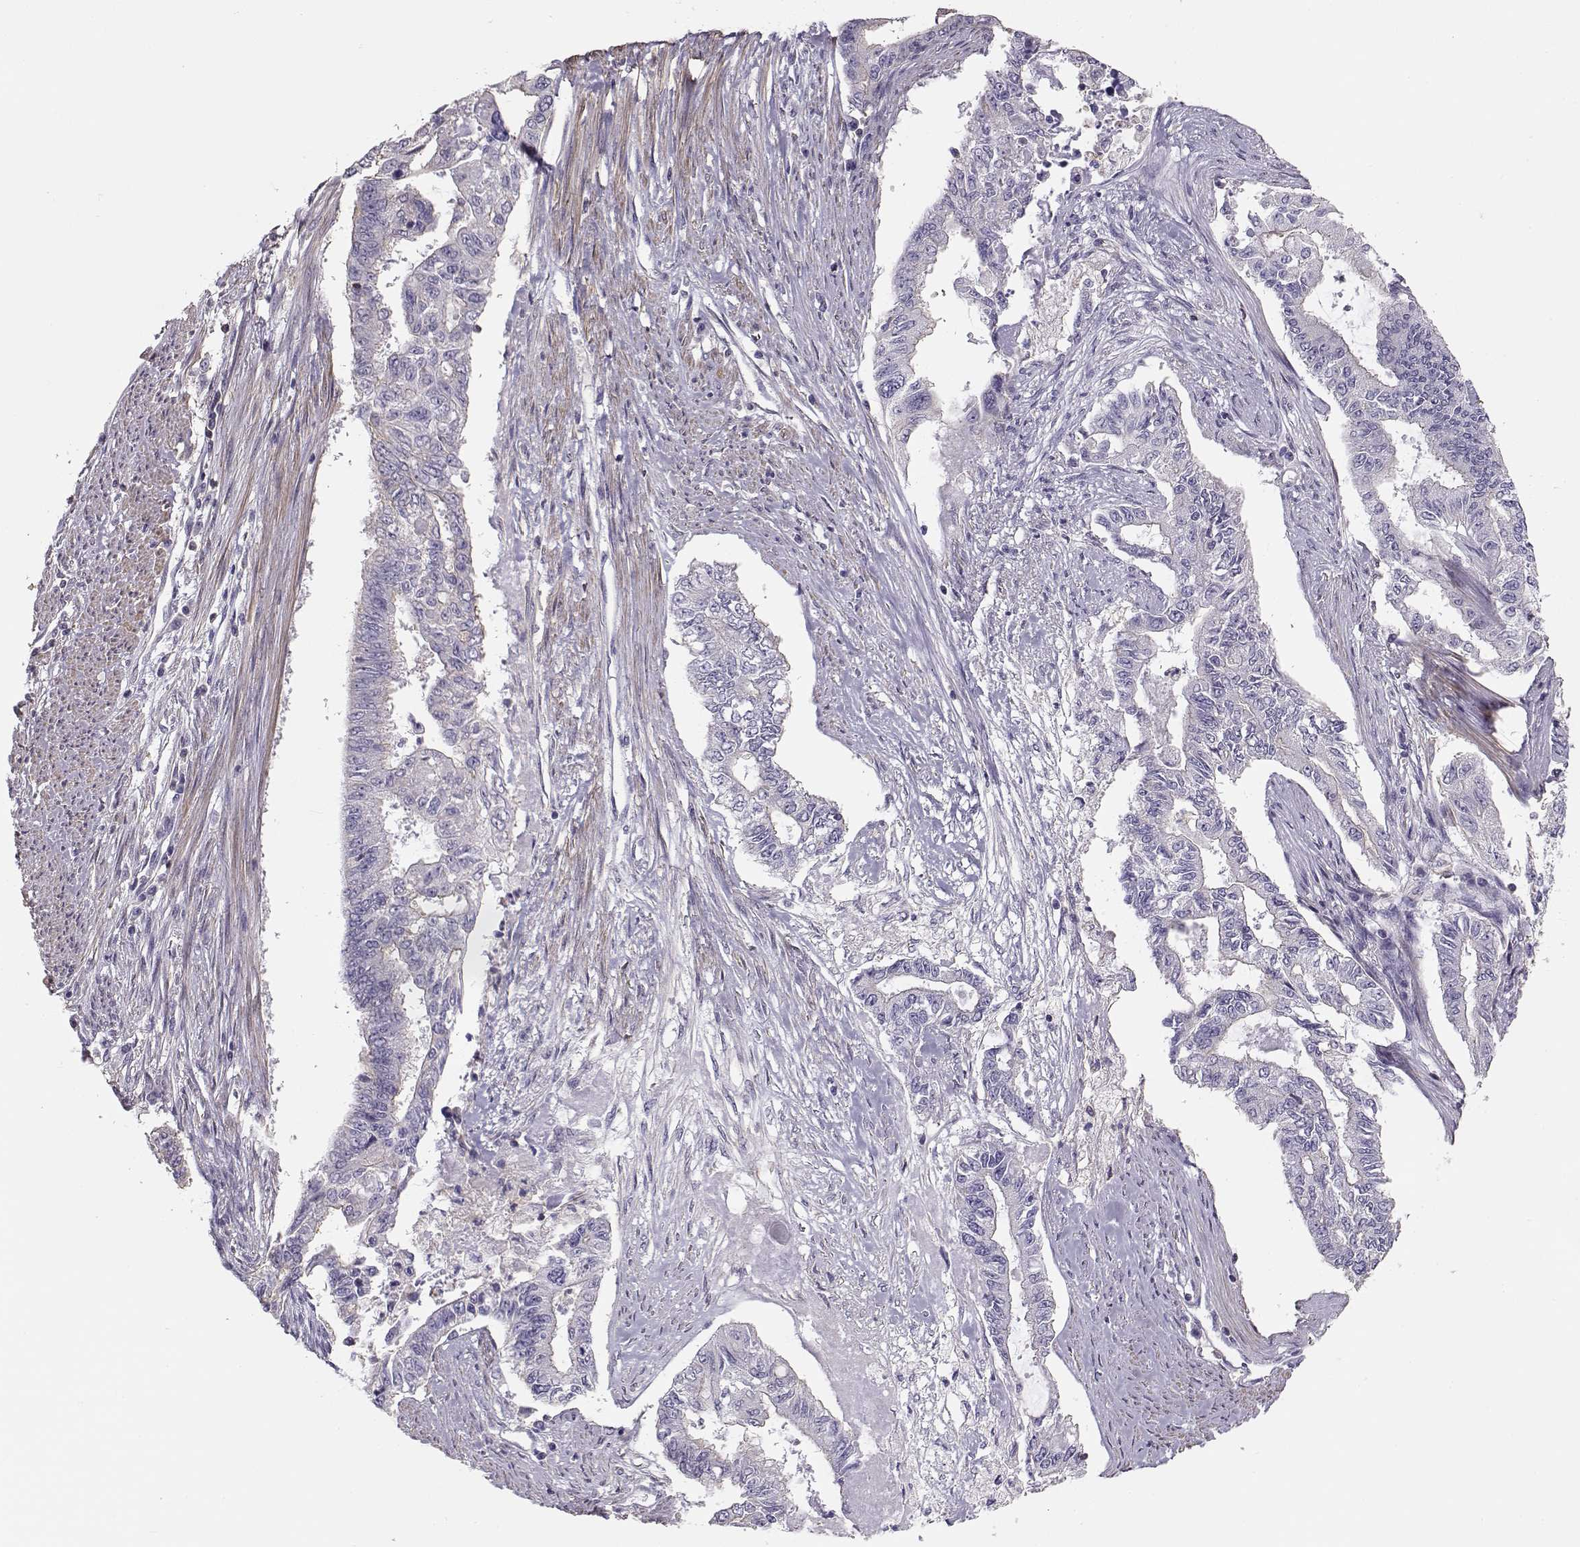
{"staining": {"intensity": "negative", "quantity": "none", "location": "none"}, "tissue": "endometrial cancer", "cell_type": "Tumor cells", "image_type": "cancer", "snomed": [{"axis": "morphology", "description": "Adenocarcinoma, NOS"}, {"axis": "topography", "description": "Uterus"}], "caption": "IHC photomicrograph of adenocarcinoma (endometrial) stained for a protein (brown), which shows no expression in tumor cells.", "gene": "DAPL1", "patient": {"sex": "female", "age": 59}}